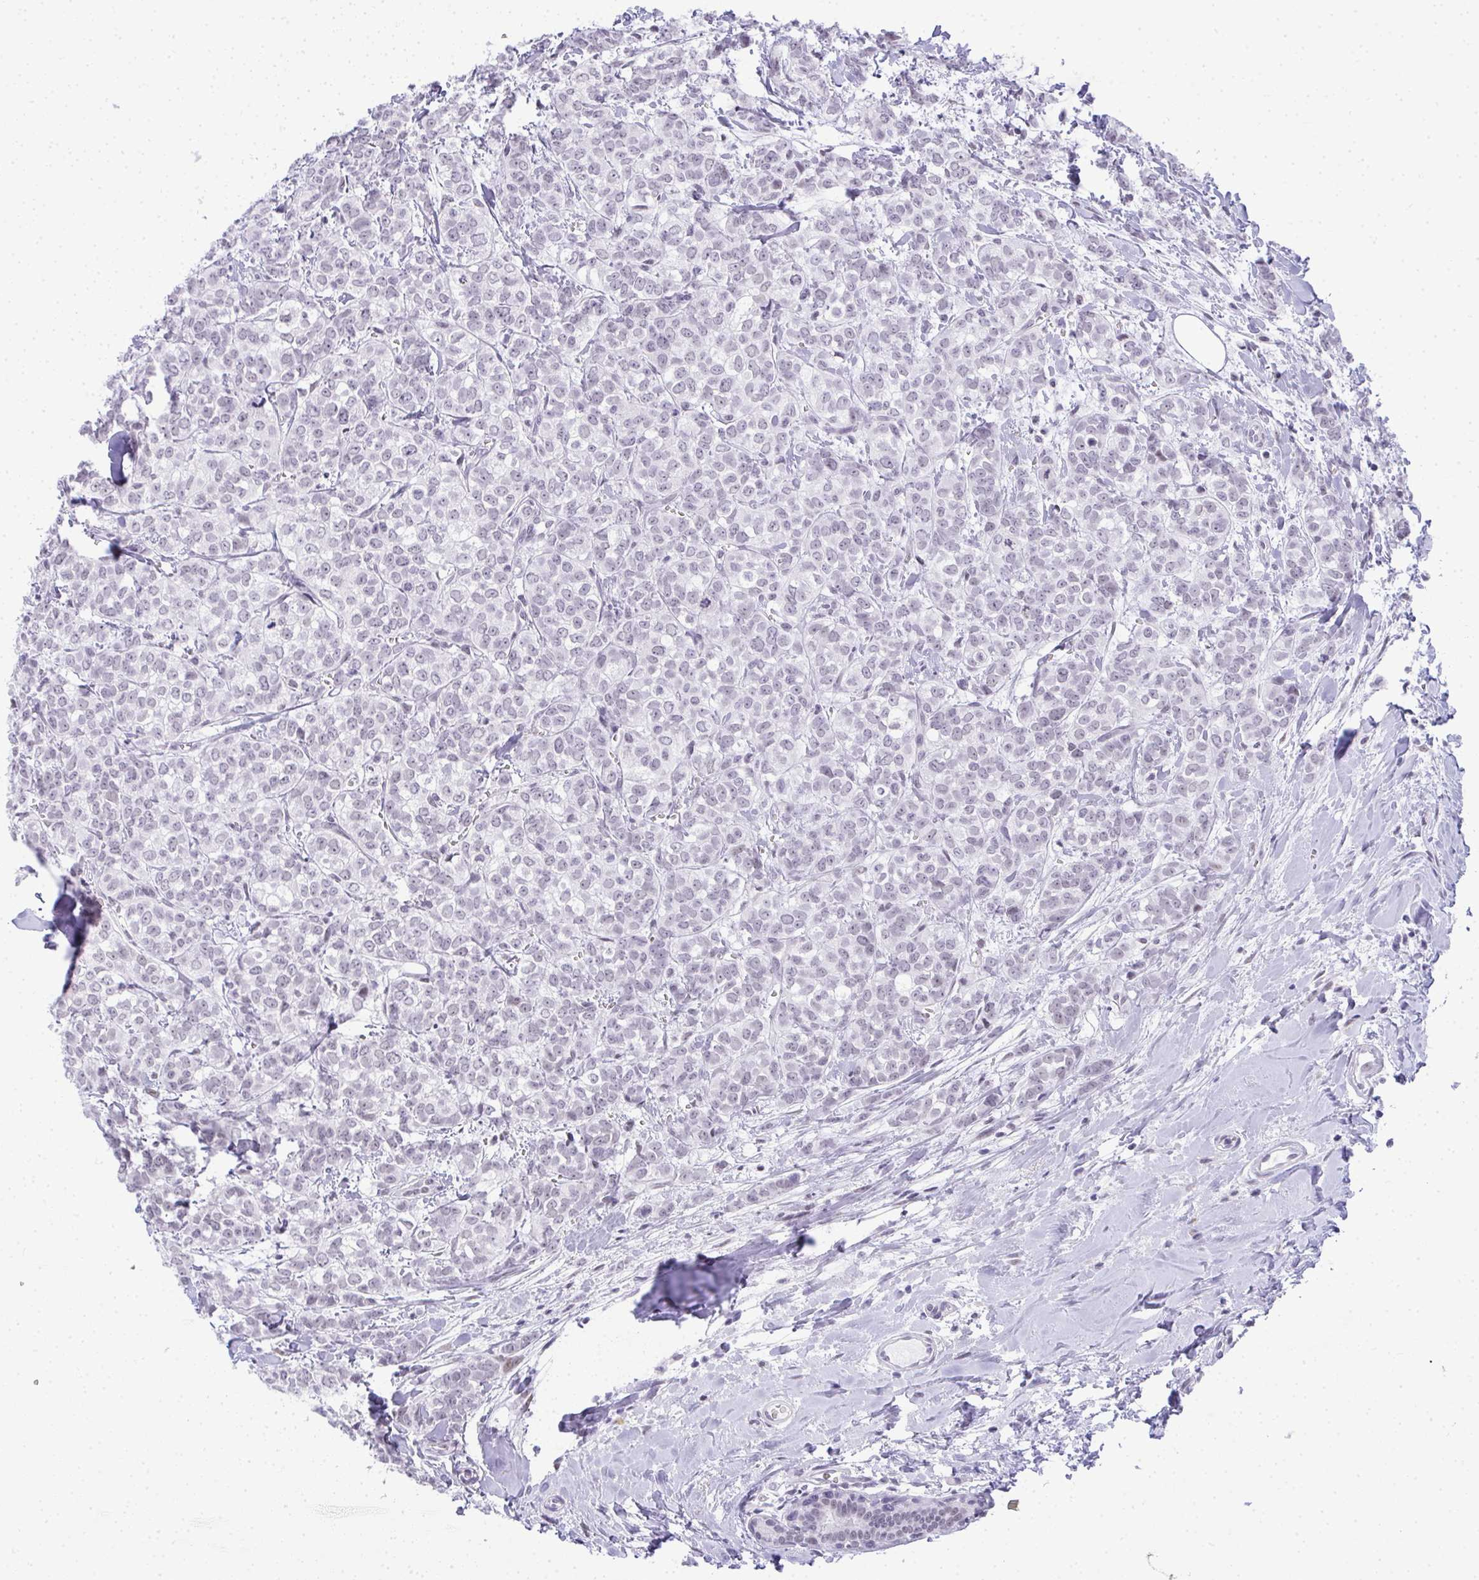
{"staining": {"intensity": "negative", "quantity": "none", "location": "none"}, "tissue": "breast cancer", "cell_type": "Tumor cells", "image_type": "cancer", "snomed": [{"axis": "morphology", "description": "Duct carcinoma"}, {"axis": "topography", "description": "Breast"}], "caption": "High power microscopy micrograph of an immunohistochemistry image of breast cancer, revealing no significant expression in tumor cells. The staining is performed using DAB (3,3'-diaminobenzidine) brown chromogen with nuclei counter-stained in using hematoxylin.", "gene": "PLA2G1B", "patient": {"sex": "female", "age": 61}}